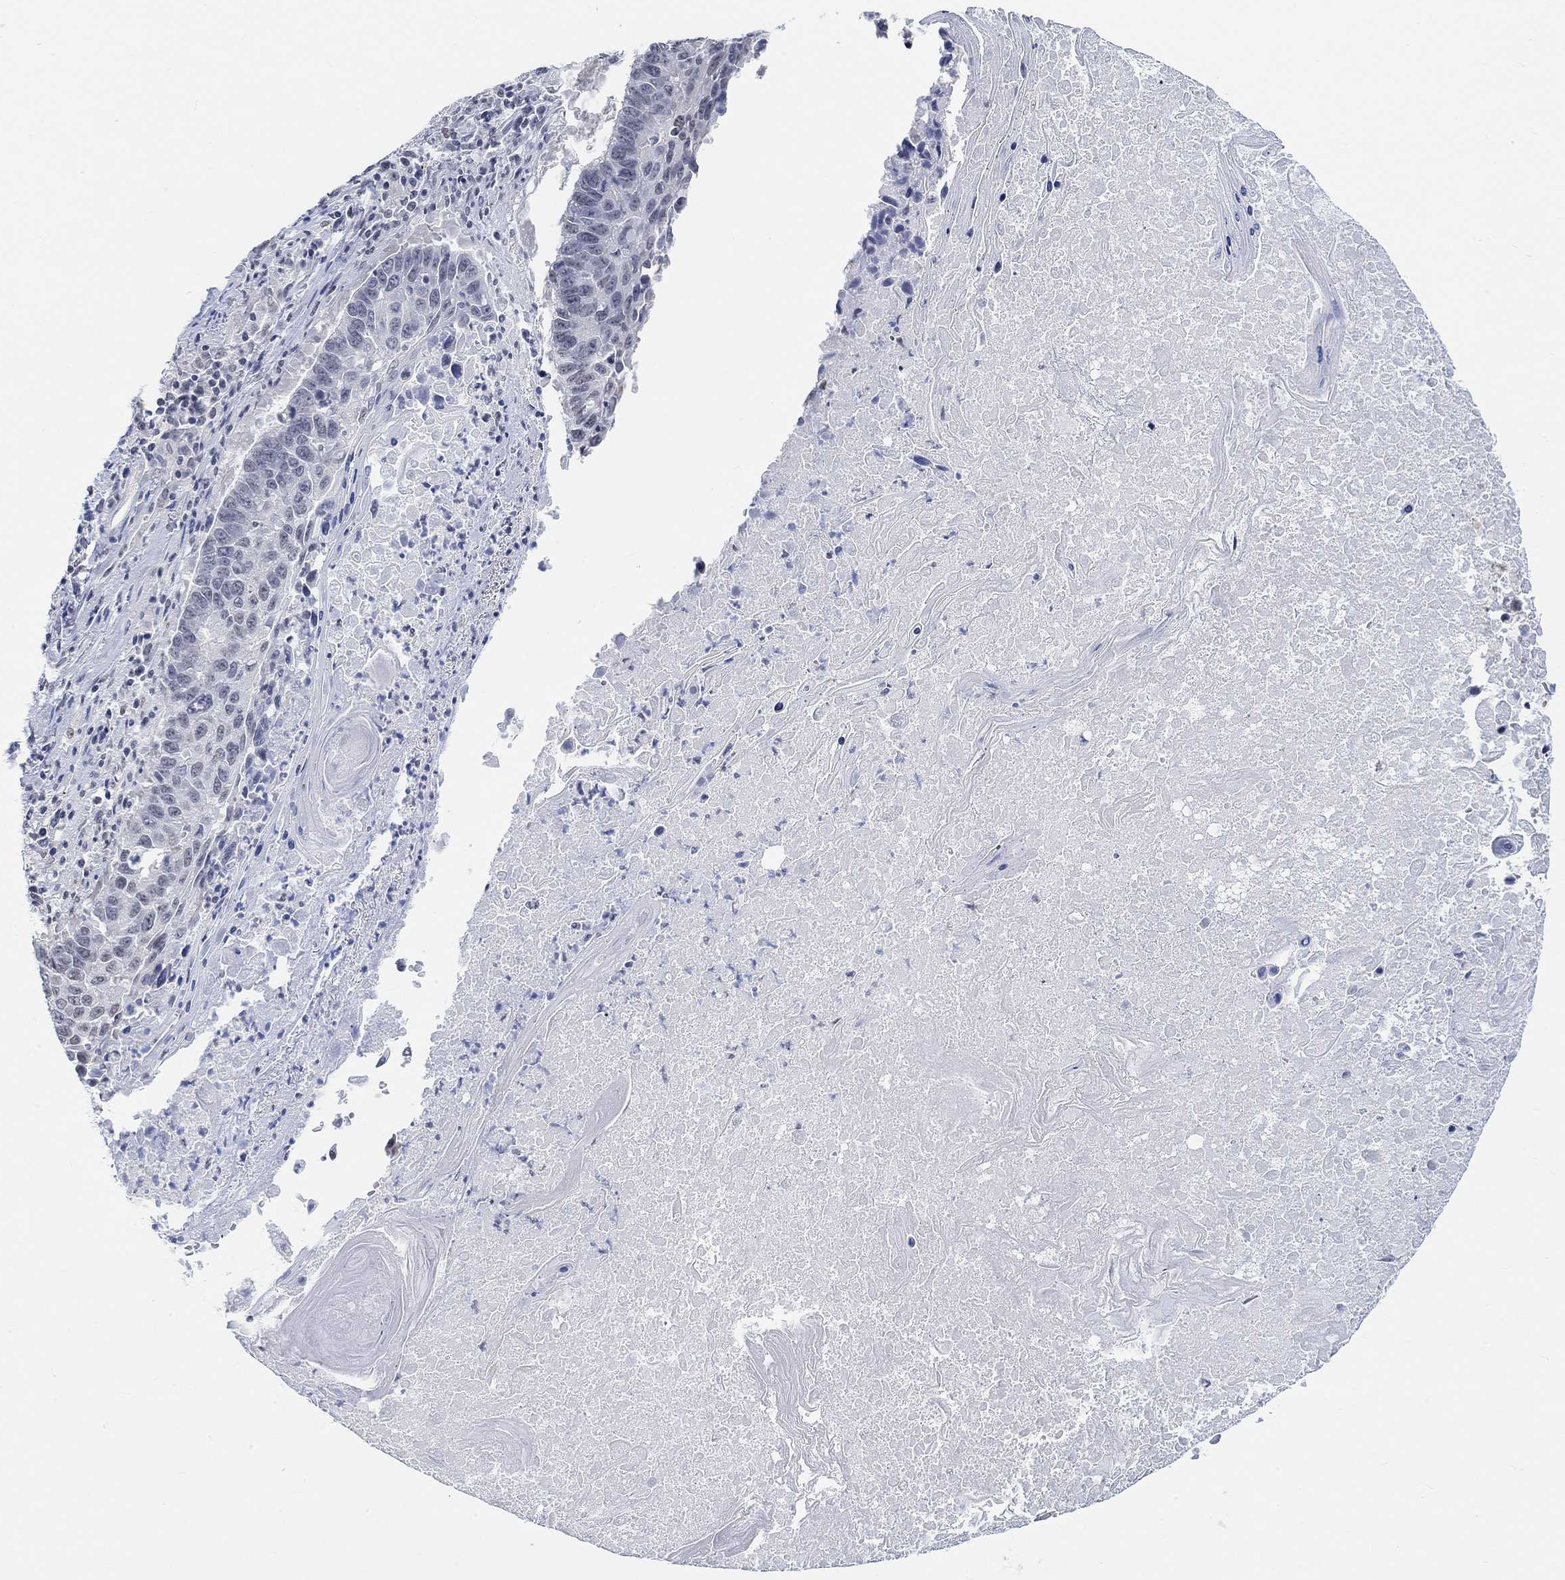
{"staining": {"intensity": "negative", "quantity": "none", "location": "none"}, "tissue": "lung cancer", "cell_type": "Tumor cells", "image_type": "cancer", "snomed": [{"axis": "morphology", "description": "Squamous cell carcinoma, NOS"}, {"axis": "topography", "description": "Lung"}], "caption": "This is a photomicrograph of immunohistochemistry staining of squamous cell carcinoma (lung), which shows no positivity in tumor cells.", "gene": "PURG", "patient": {"sex": "male", "age": 73}}